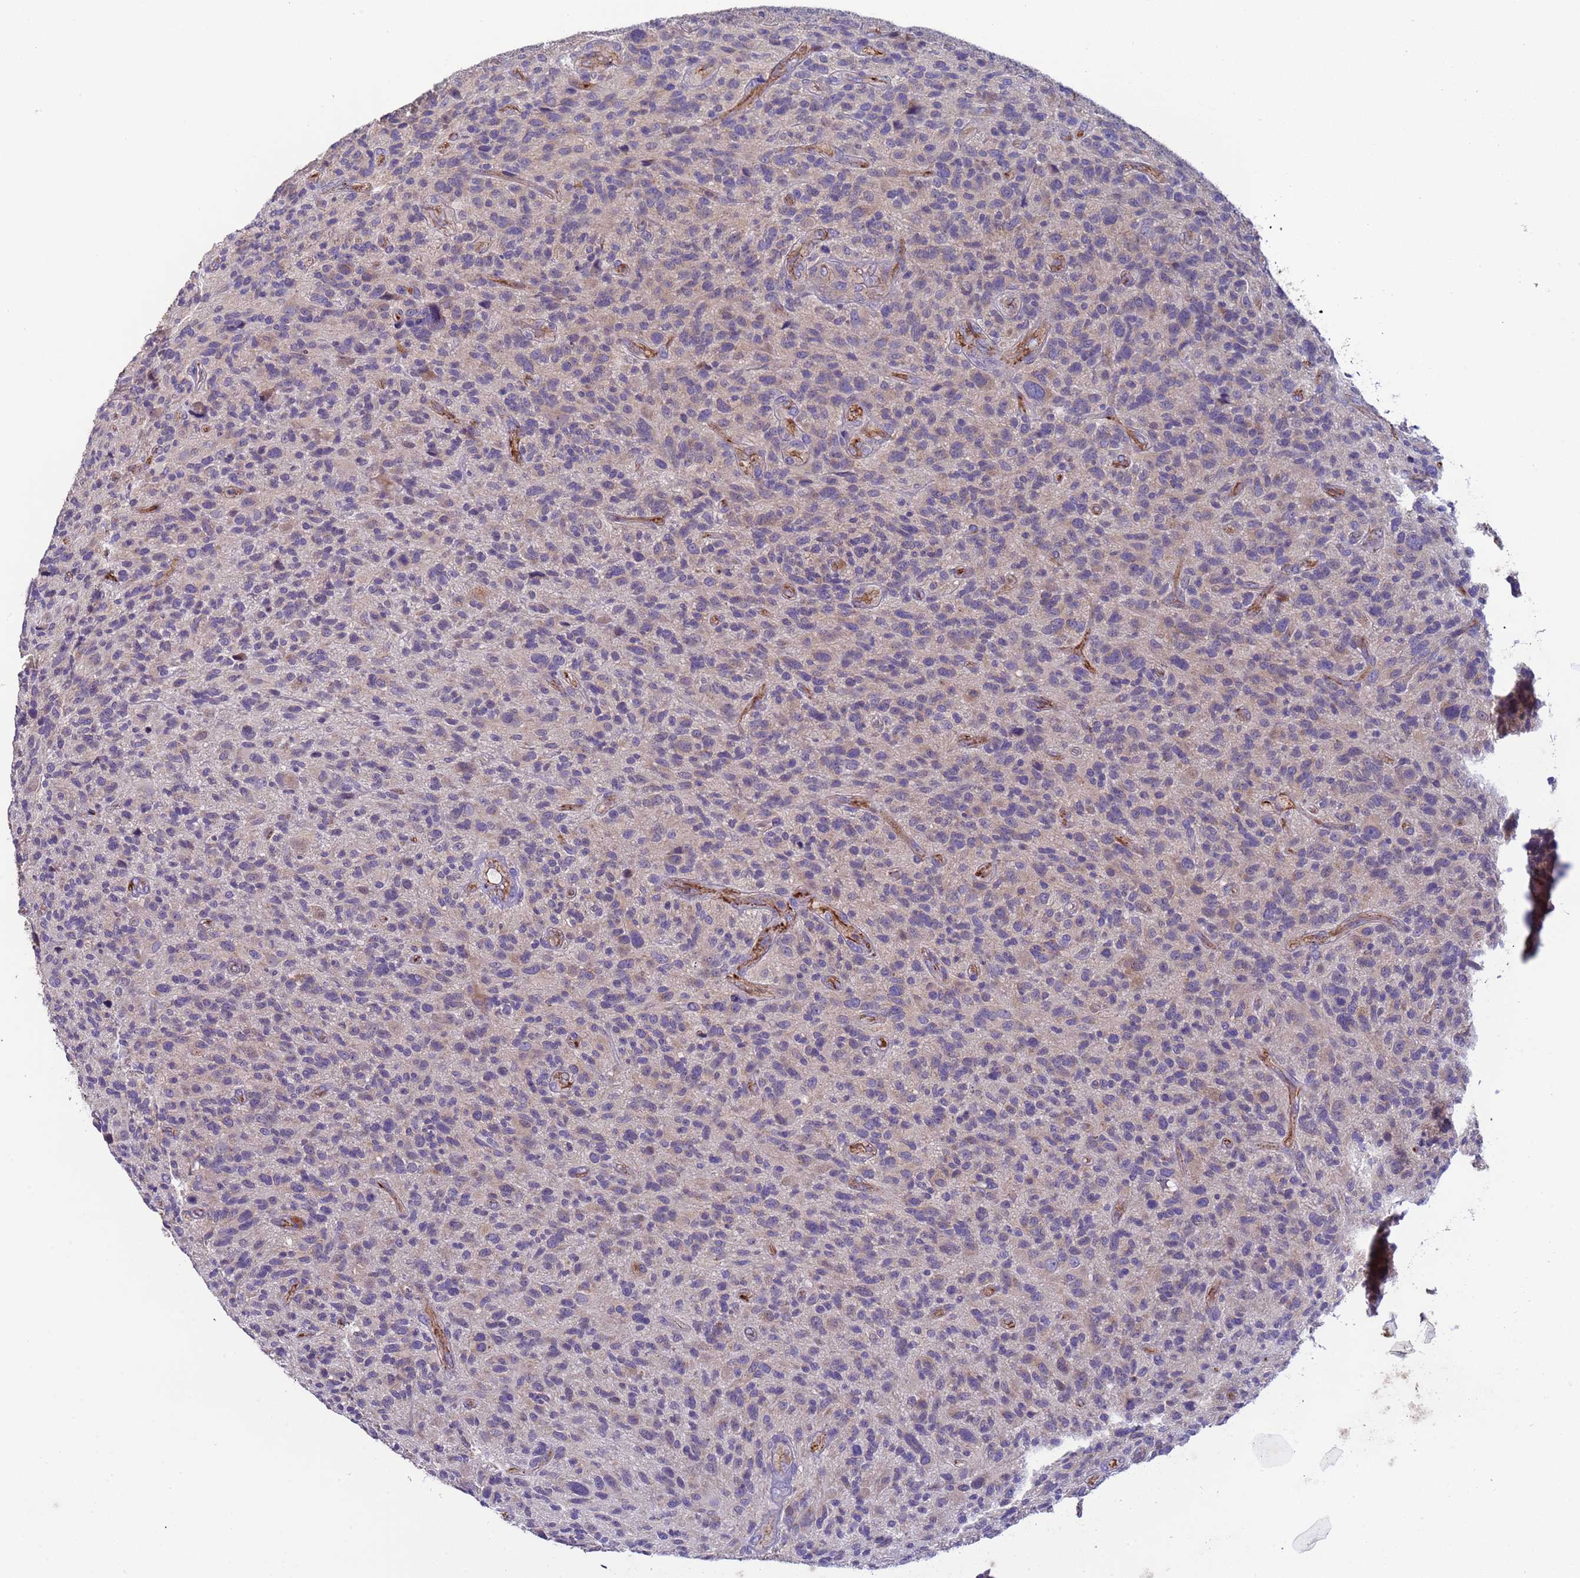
{"staining": {"intensity": "negative", "quantity": "none", "location": "none"}, "tissue": "glioma", "cell_type": "Tumor cells", "image_type": "cancer", "snomed": [{"axis": "morphology", "description": "Glioma, malignant, High grade"}, {"axis": "topography", "description": "Brain"}], "caption": "This is a histopathology image of IHC staining of glioma, which shows no staining in tumor cells.", "gene": "ZNF248", "patient": {"sex": "male", "age": 47}}